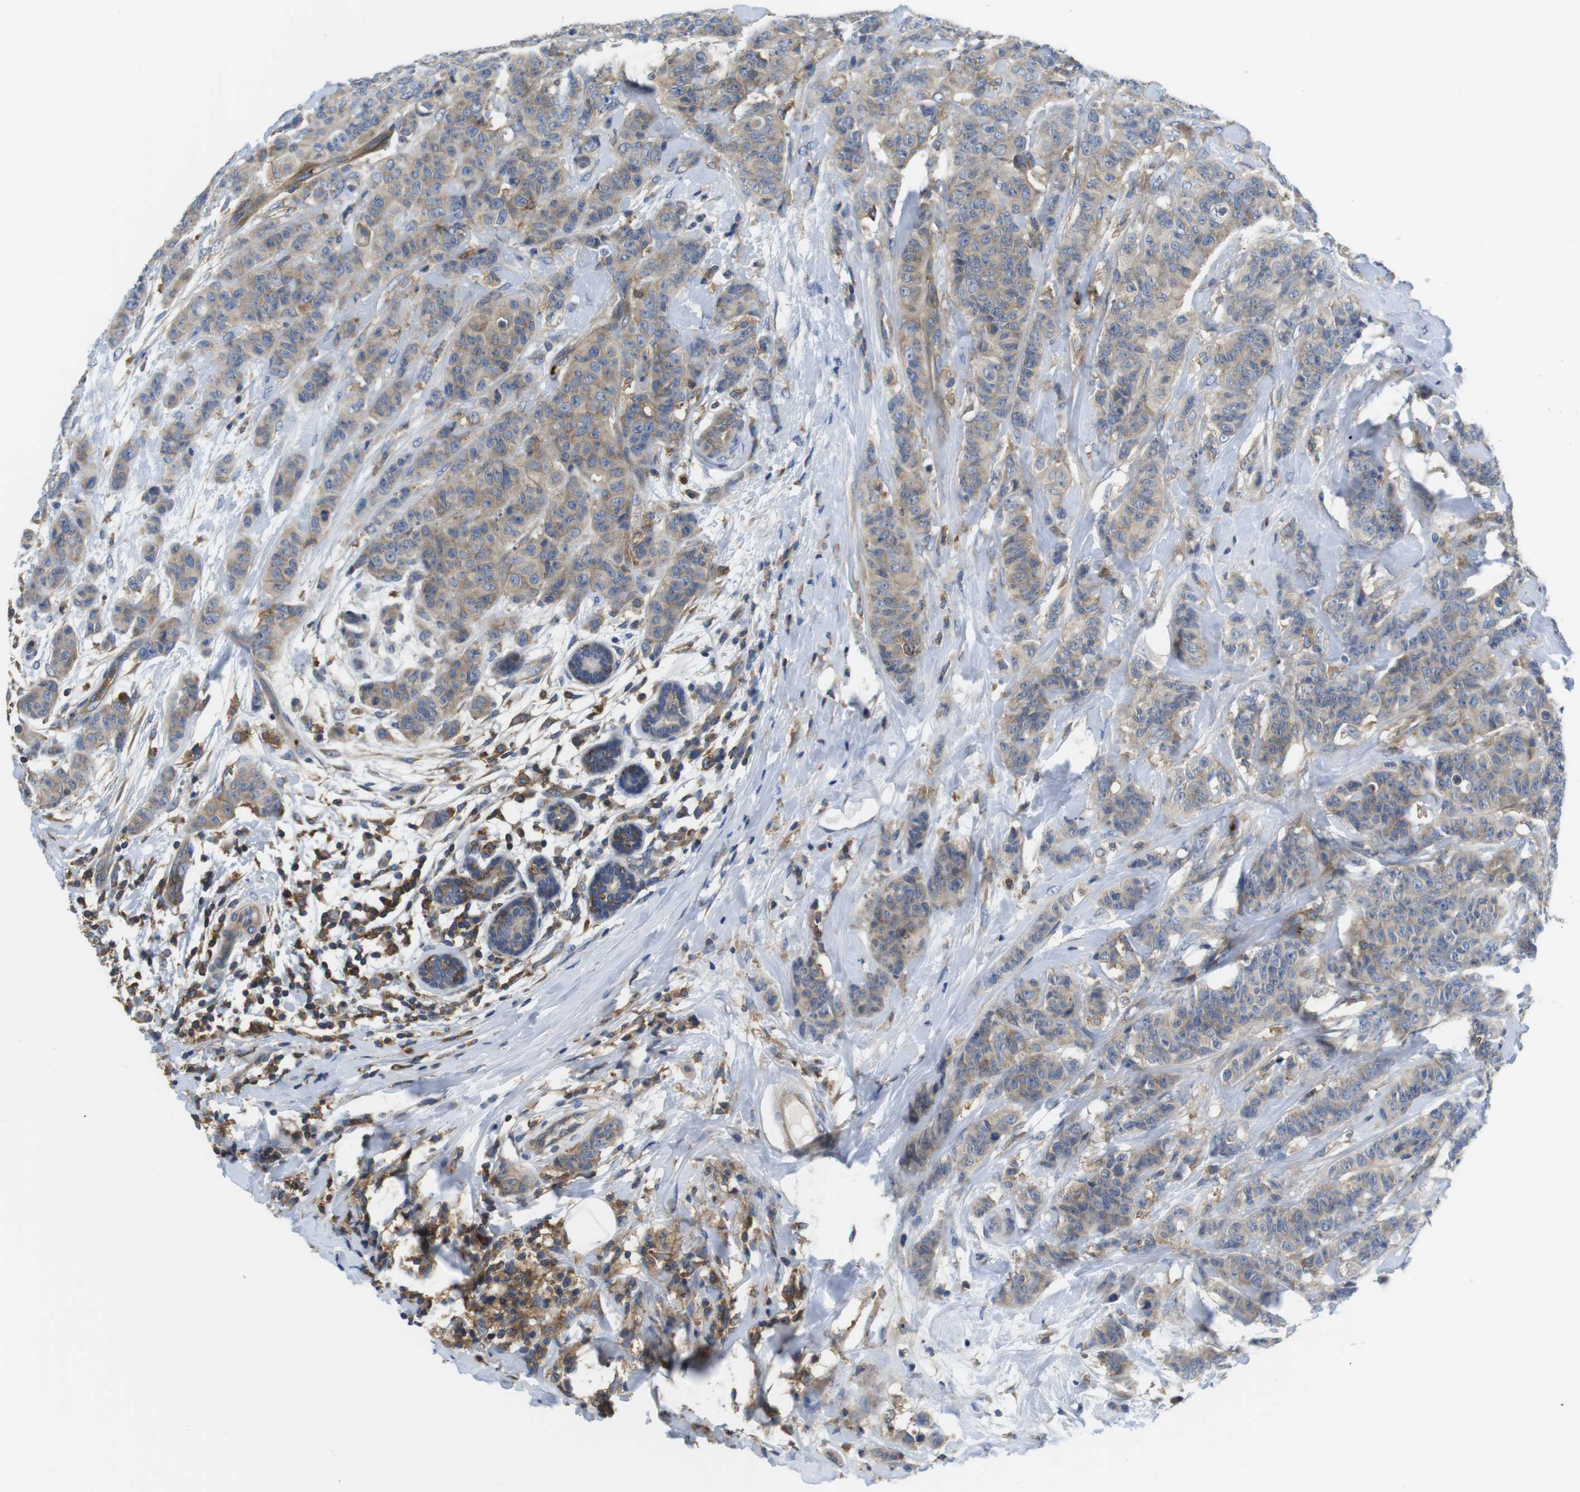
{"staining": {"intensity": "weak", "quantity": ">75%", "location": "cytoplasmic/membranous"}, "tissue": "breast cancer", "cell_type": "Tumor cells", "image_type": "cancer", "snomed": [{"axis": "morphology", "description": "Normal tissue, NOS"}, {"axis": "morphology", "description": "Duct carcinoma"}, {"axis": "topography", "description": "Breast"}], "caption": "Immunohistochemistry (IHC) image of neoplastic tissue: breast cancer stained using immunohistochemistry exhibits low levels of weak protein expression localized specifically in the cytoplasmic/membranous of tumor cells, appearing as a cytoplasmic/membranous brown color.", "gene": "HERPUD2", "patient": {"sex": "female", "age": 40}}